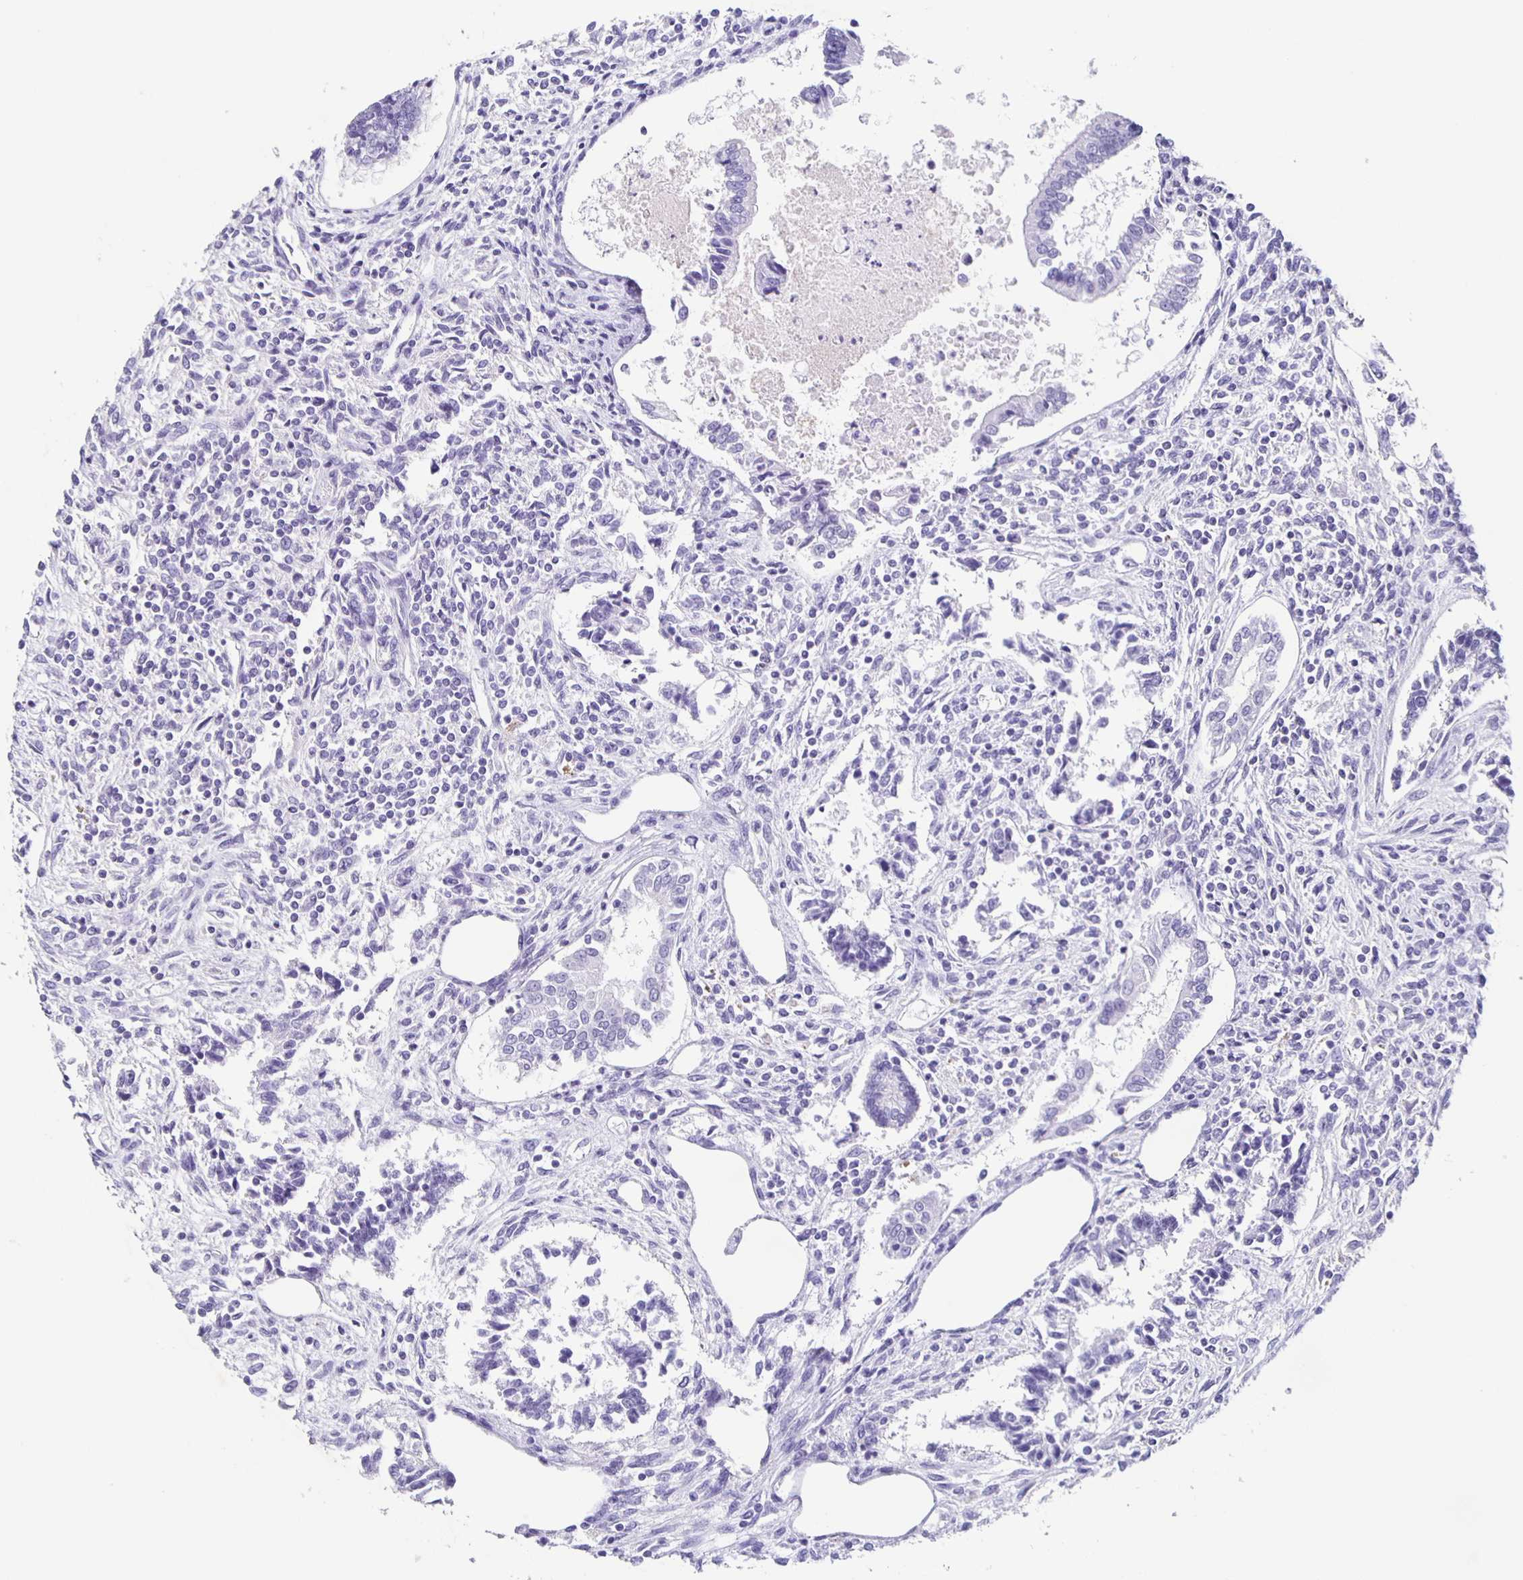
{"staining": {"intensity": "negative", "quantity": "none", "location": "none"}, "tissue": "testis cancer", "cell_type": "Tumor cells", "image_type": "cancer", "snomed": [{"axis": "morphology", "description": "Carcinoma, Embryonal, NOS"}, {"axis": "topography", "description": "Testis"}], "caption": "The micrograph reveals no significant staining in tumor cells of testis embryonal carcinoma.", "gene": "CARNS1", "patient": {"sex": "male", "age": 37}}